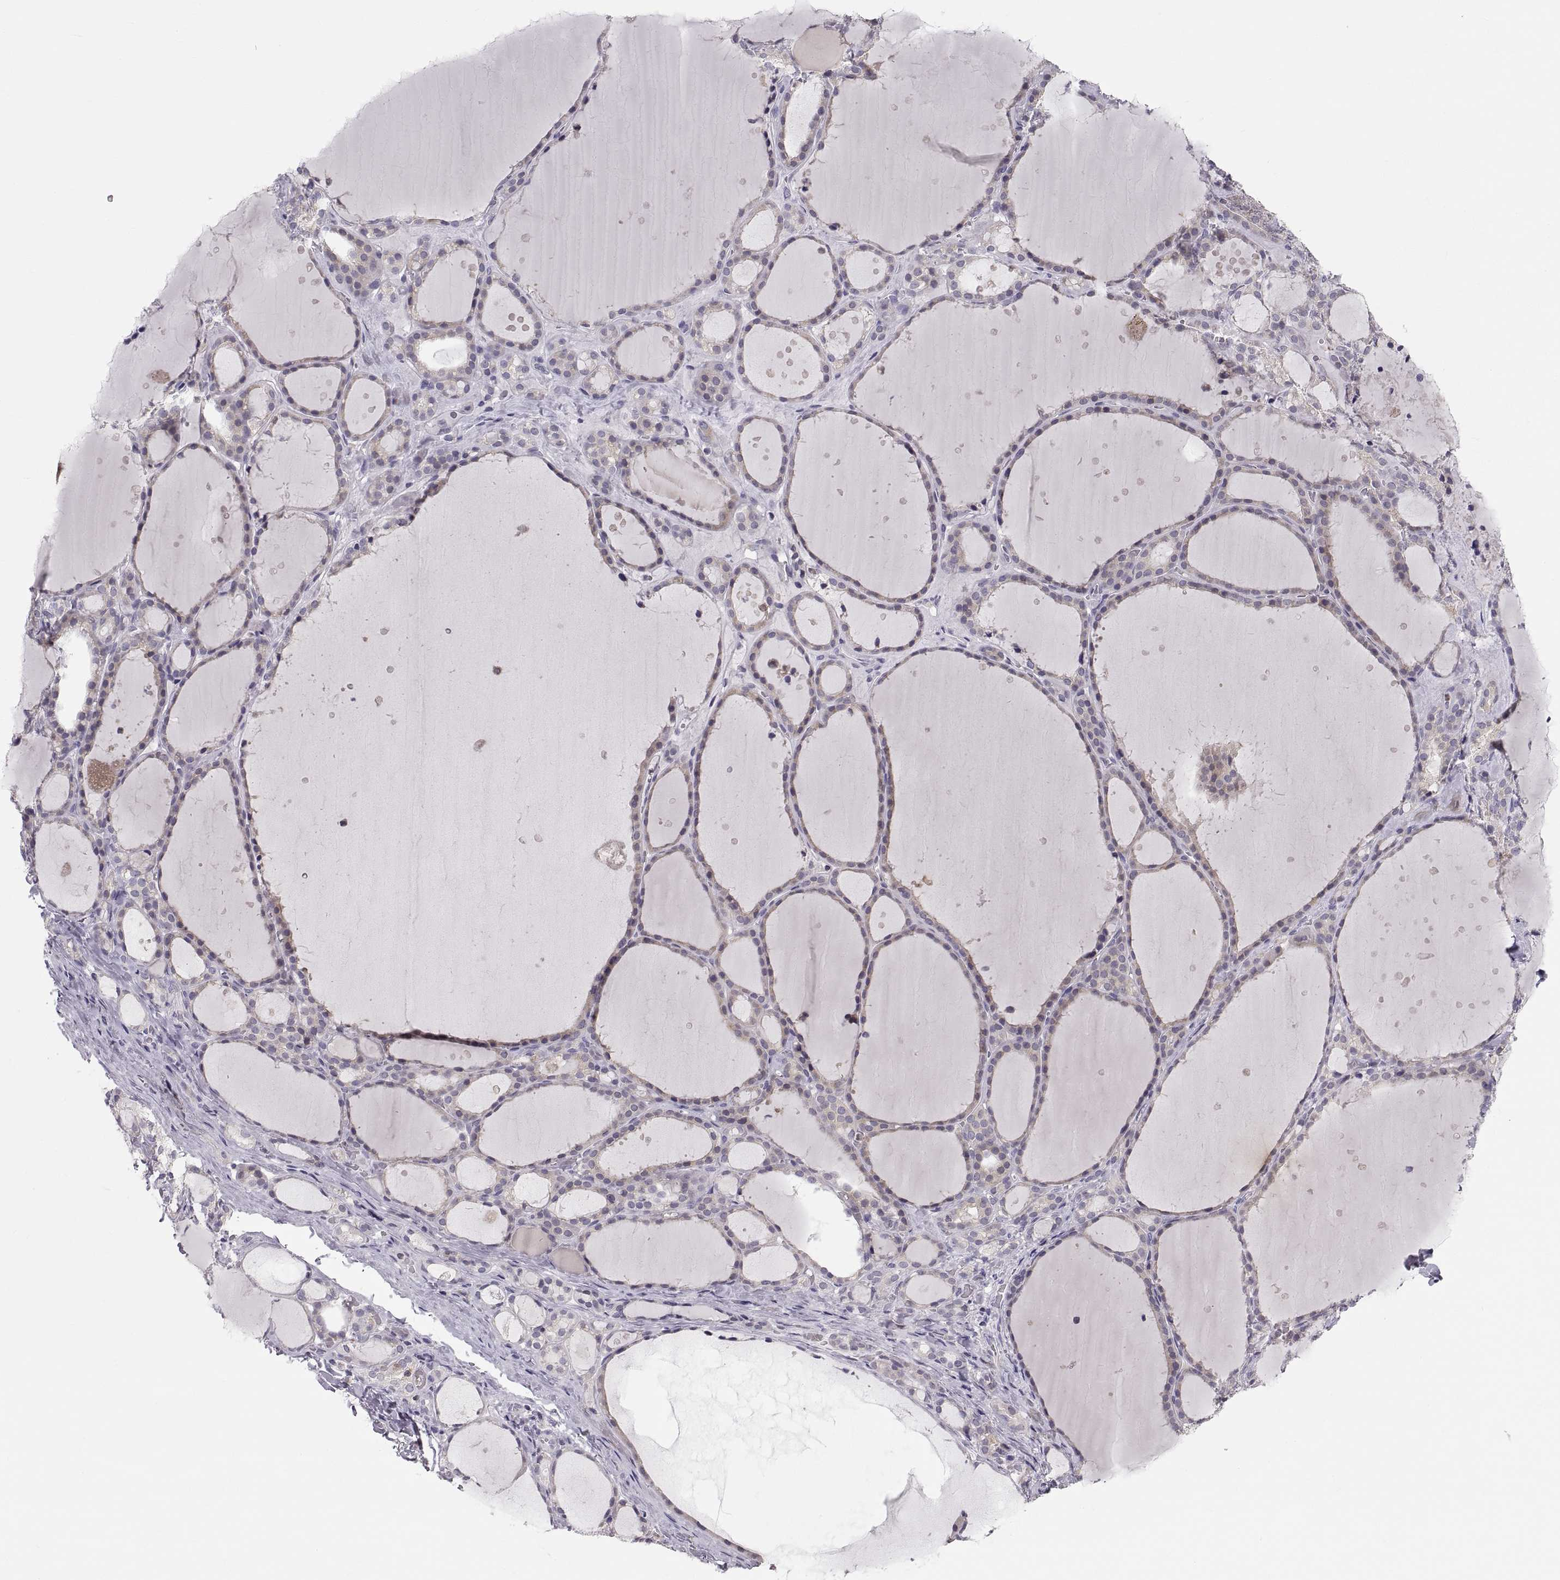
{"staining": {"intensity": "negative", "quantity": "none", "location": "none"}, "tissue": "thyroid gland", "cell_type": "Glandular cells", "image_type": "normal", "snomed": [{"axis": "morphology", "description": "Normal tissue, NOS"}, {"axis": "topography", "description": "Thyroid gland"}], "caption": "The histopathology image demonstrates no staining of glandular cells in unremarkable thyroid gland.", "gene": "ERO1A", "patient": {"sex": "male", "age": 68}}